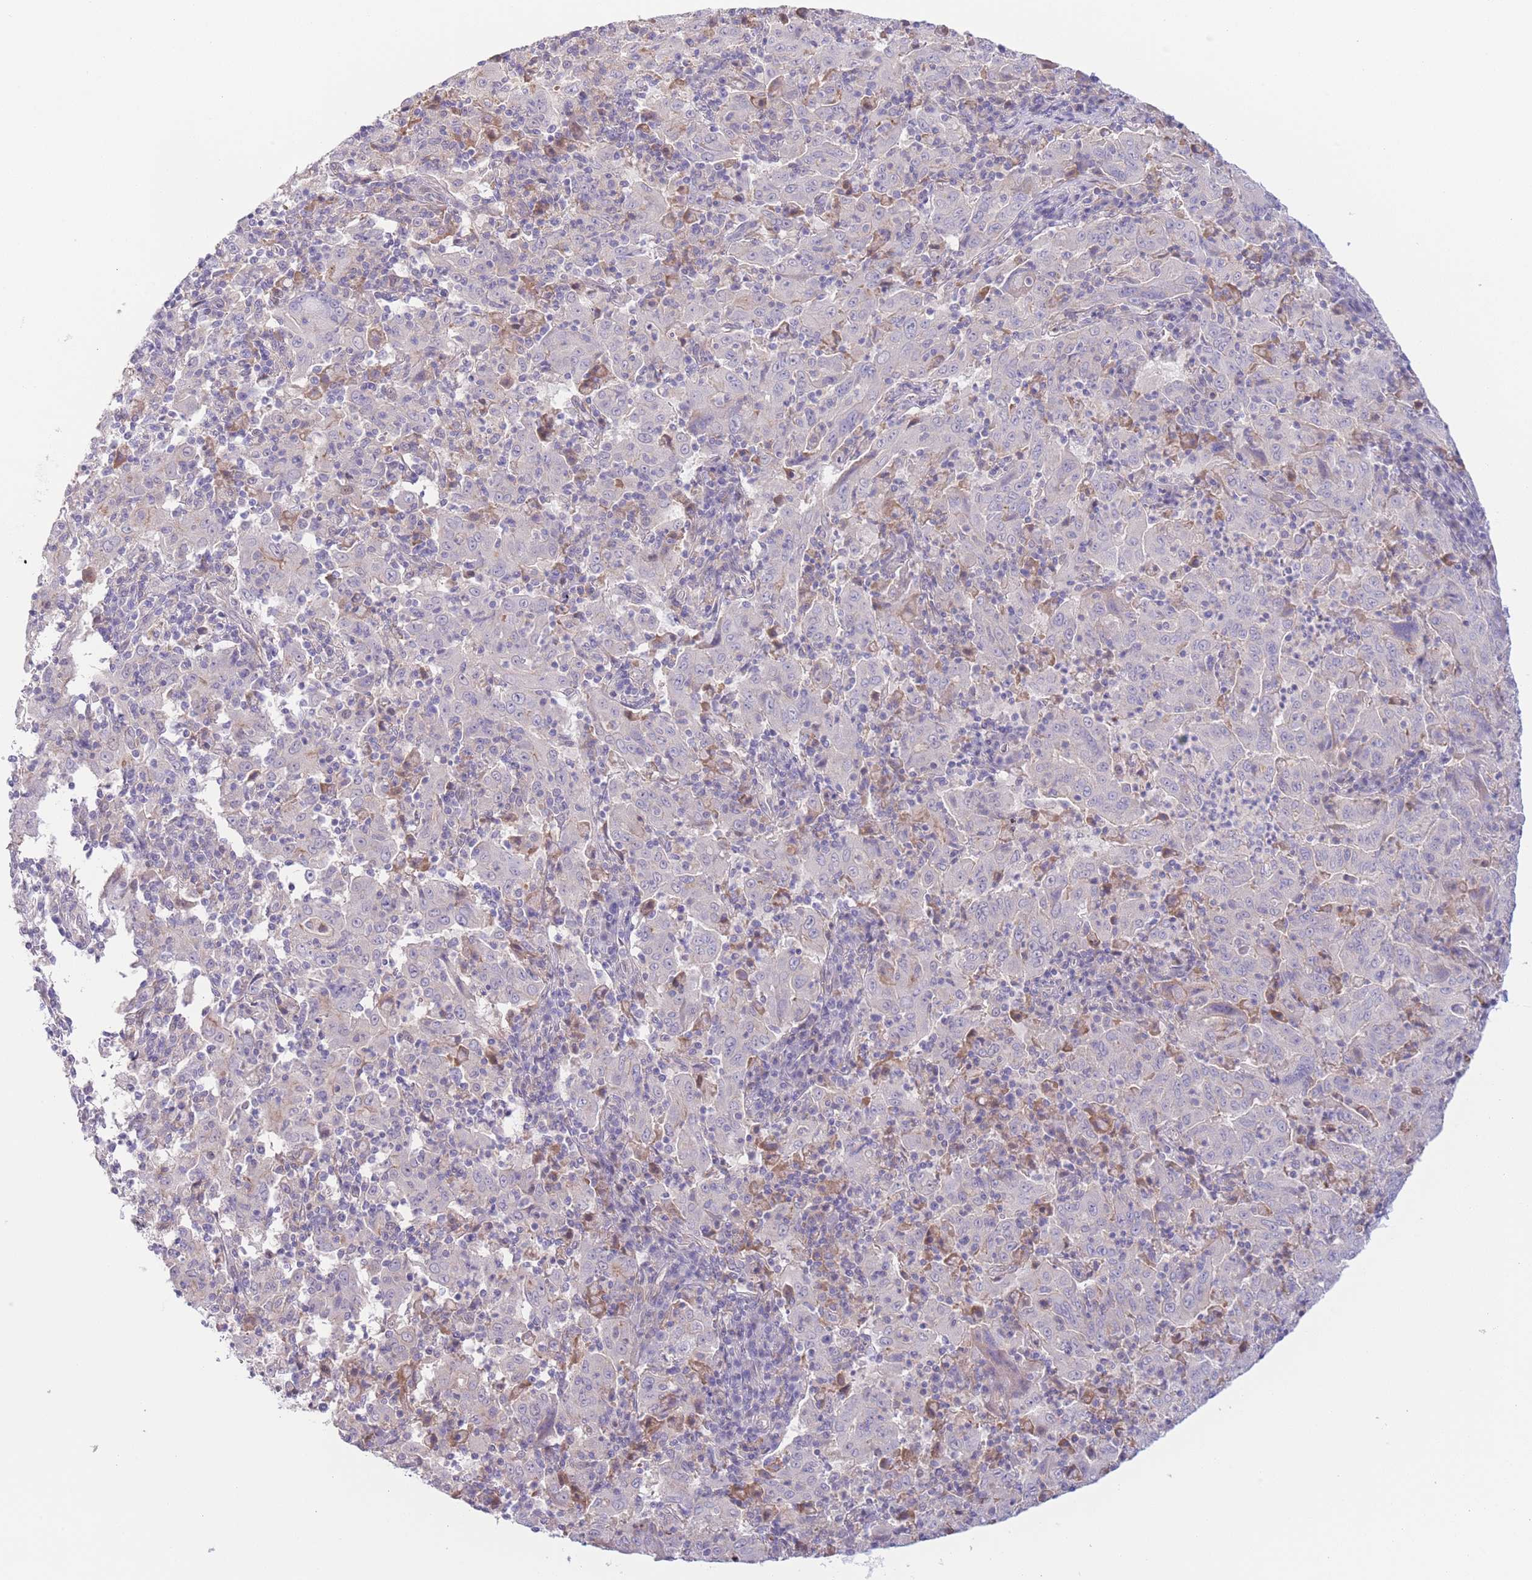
{"staining": {"intensity": "negative", "quantity": "none", "location": "none"}, "tissue": "pancreatic cancer", "cell_type": "Tumor cells", "image_type": "cancer", "snomed": [{"axis": "morphology", "description": "Adenocarcinoma, NOS"}, {"axis": "topography", "description": "Pancreas"}], "caption": "Tumor cells show no significant expression in pancreatic cancer (adenocarcinoma).", "gene": "C9orf152", "patient": {"sex": "male", "age": 63}}